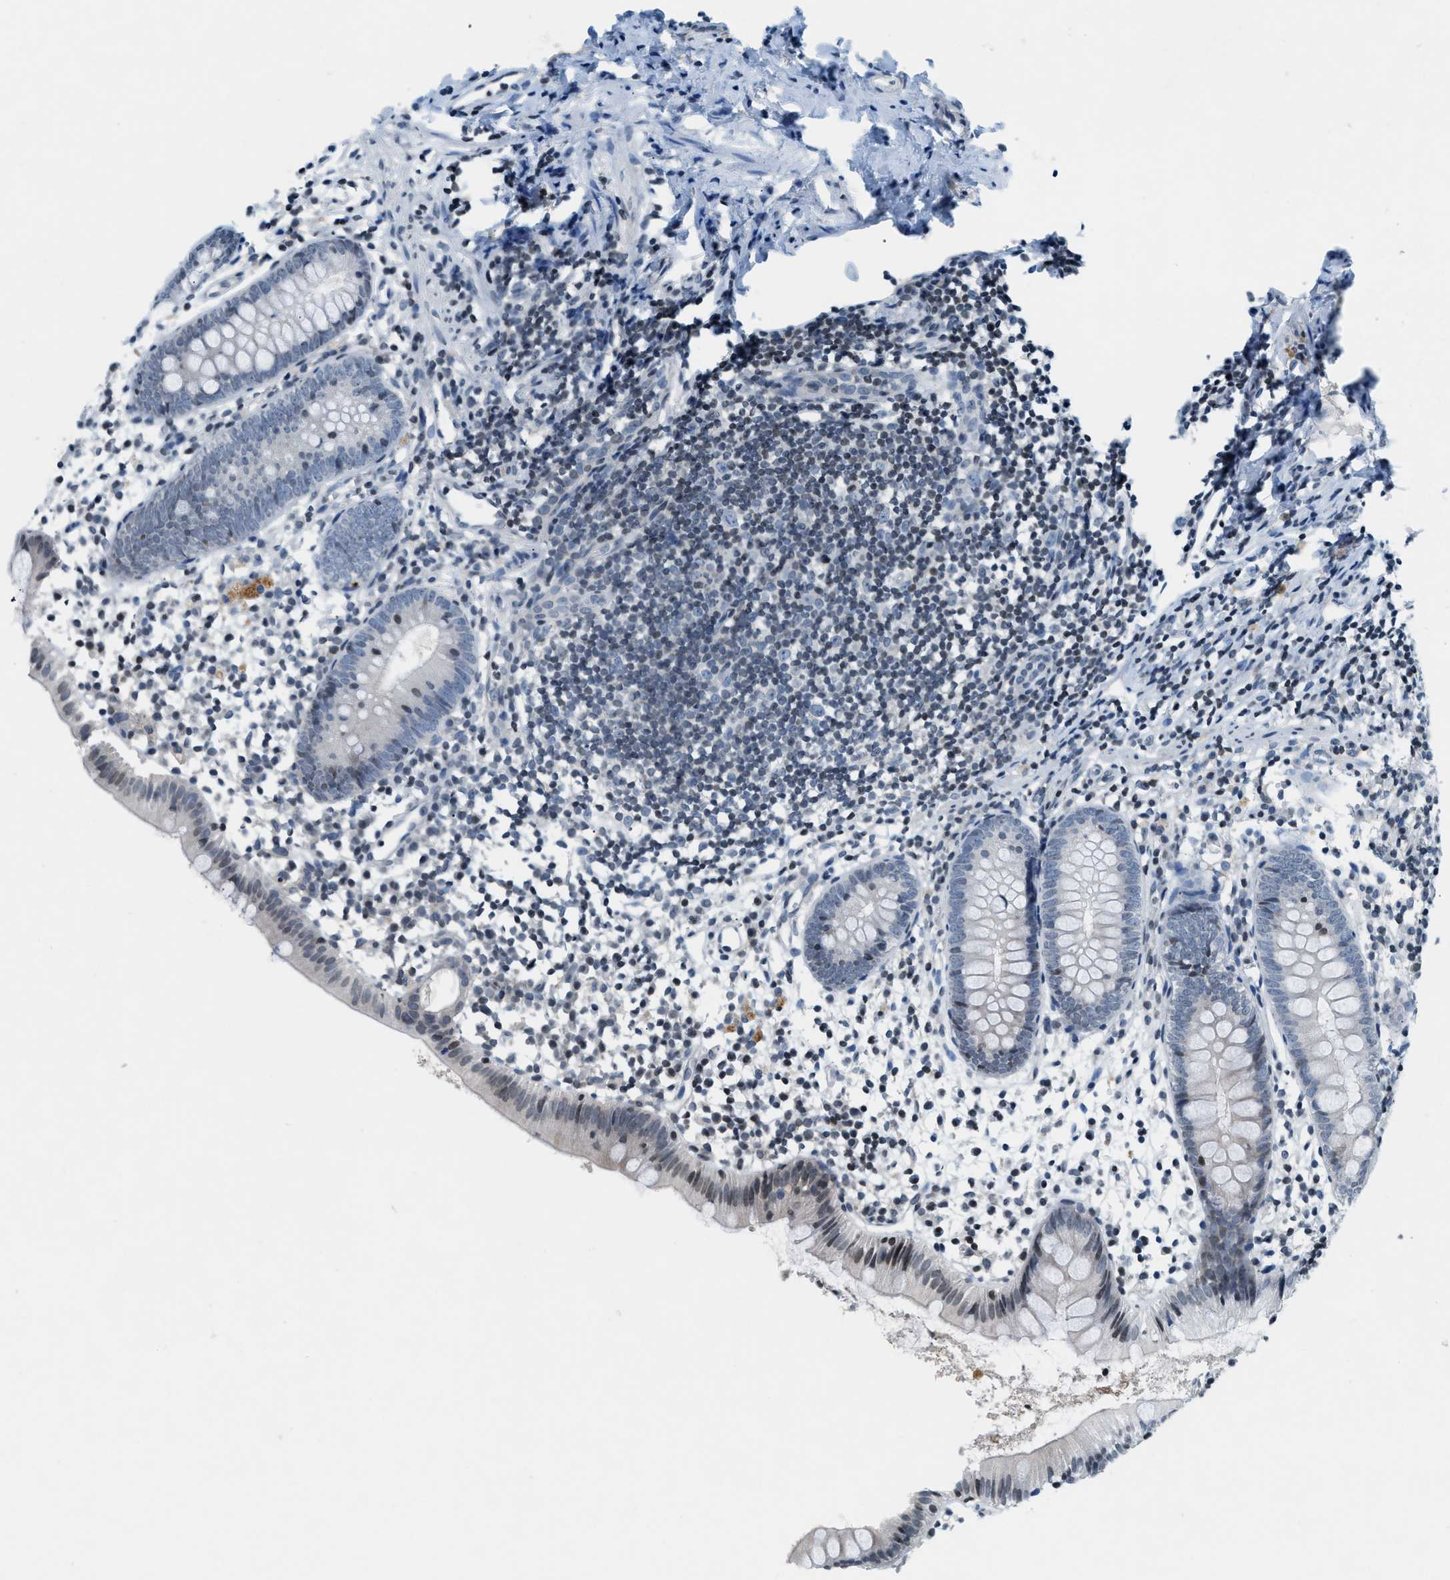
{"staining": {"intensity": "weak", "quantity": "<25%", "location": "nuclear"}, "tissue": "appendix", "cell_type": "Glandular cells", "image_type": "normal", "snomed": [{"axis": "morphology", "description": "Normal tissue, NOS"}, {"axis": "topography", "description": "Appendix"}], "caption": "Immunohistochemical staining of benign human appendix reveals no significant staining in glandular cells.", "gene": "UVRAG", "patient": {"sex": "female", "age": 20}}